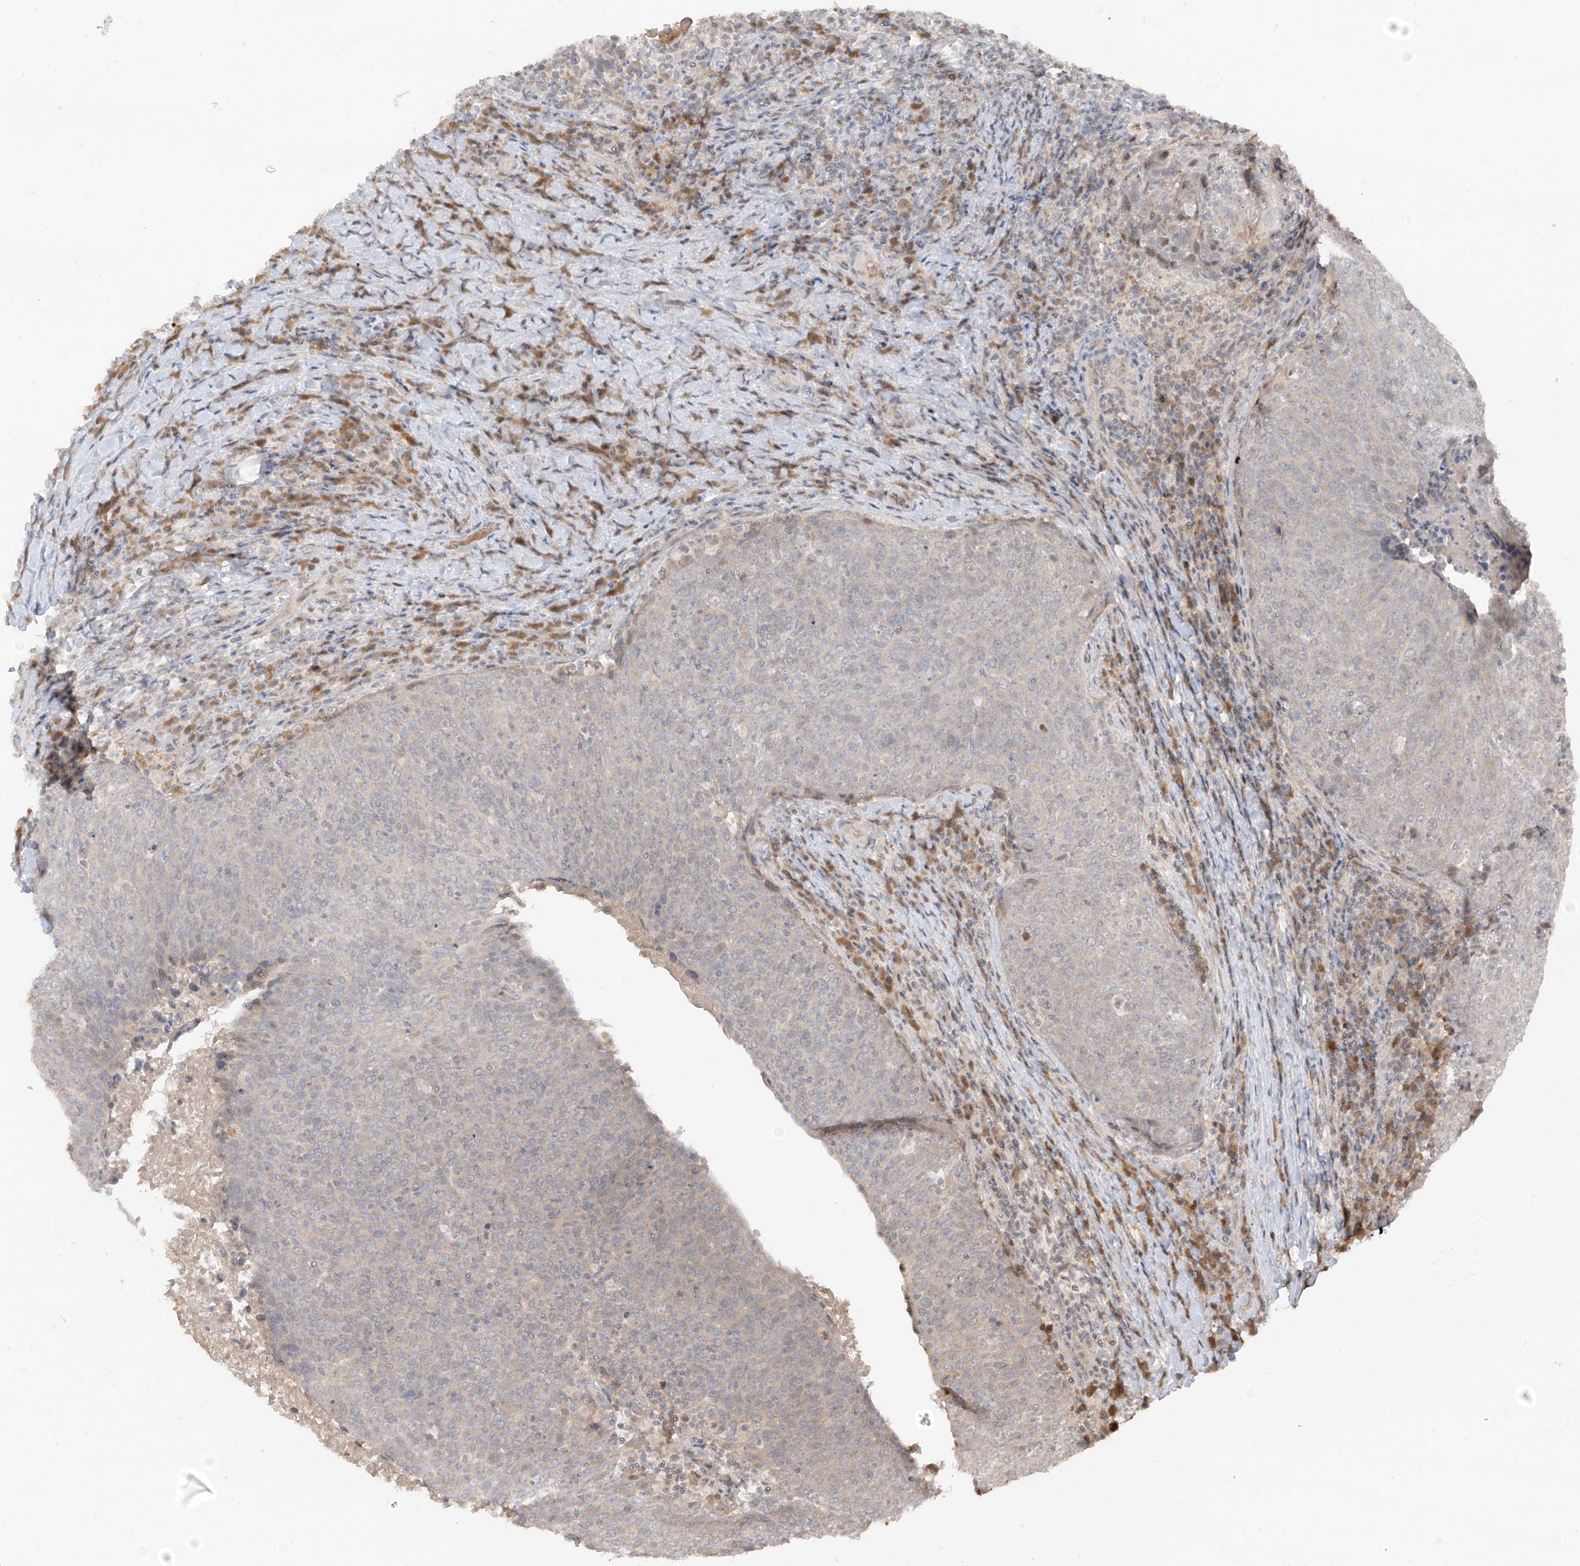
{"staining": {"intensity": "weak", "quantity": "<25%", "location": "cytoplasmic/membranous"}, "tissue": "head and neck cancer", "cell_type": "Tumor cells", "image_type": "cancer", "snomed": [{"axis": "morphology", "description": "Squamous cell carcinoma, NOS"}, {"axis": "morphology", "description": "Squamous cell carcinoma, metastatic, NOS"}, {"axis": "topography", "description": "Lymph node"}, {"axis": "topography", "description": "Head-Neck"}], "caption": "Immunohistochemical staining of human head and neck cancer demonstrates no significant staining in tumor cells. (Immunohistochemistry (ihc), brightfield microscopy, high magnification).", "gene": "COLGALT2", "patient": {"sex": "male", "age": 62}}